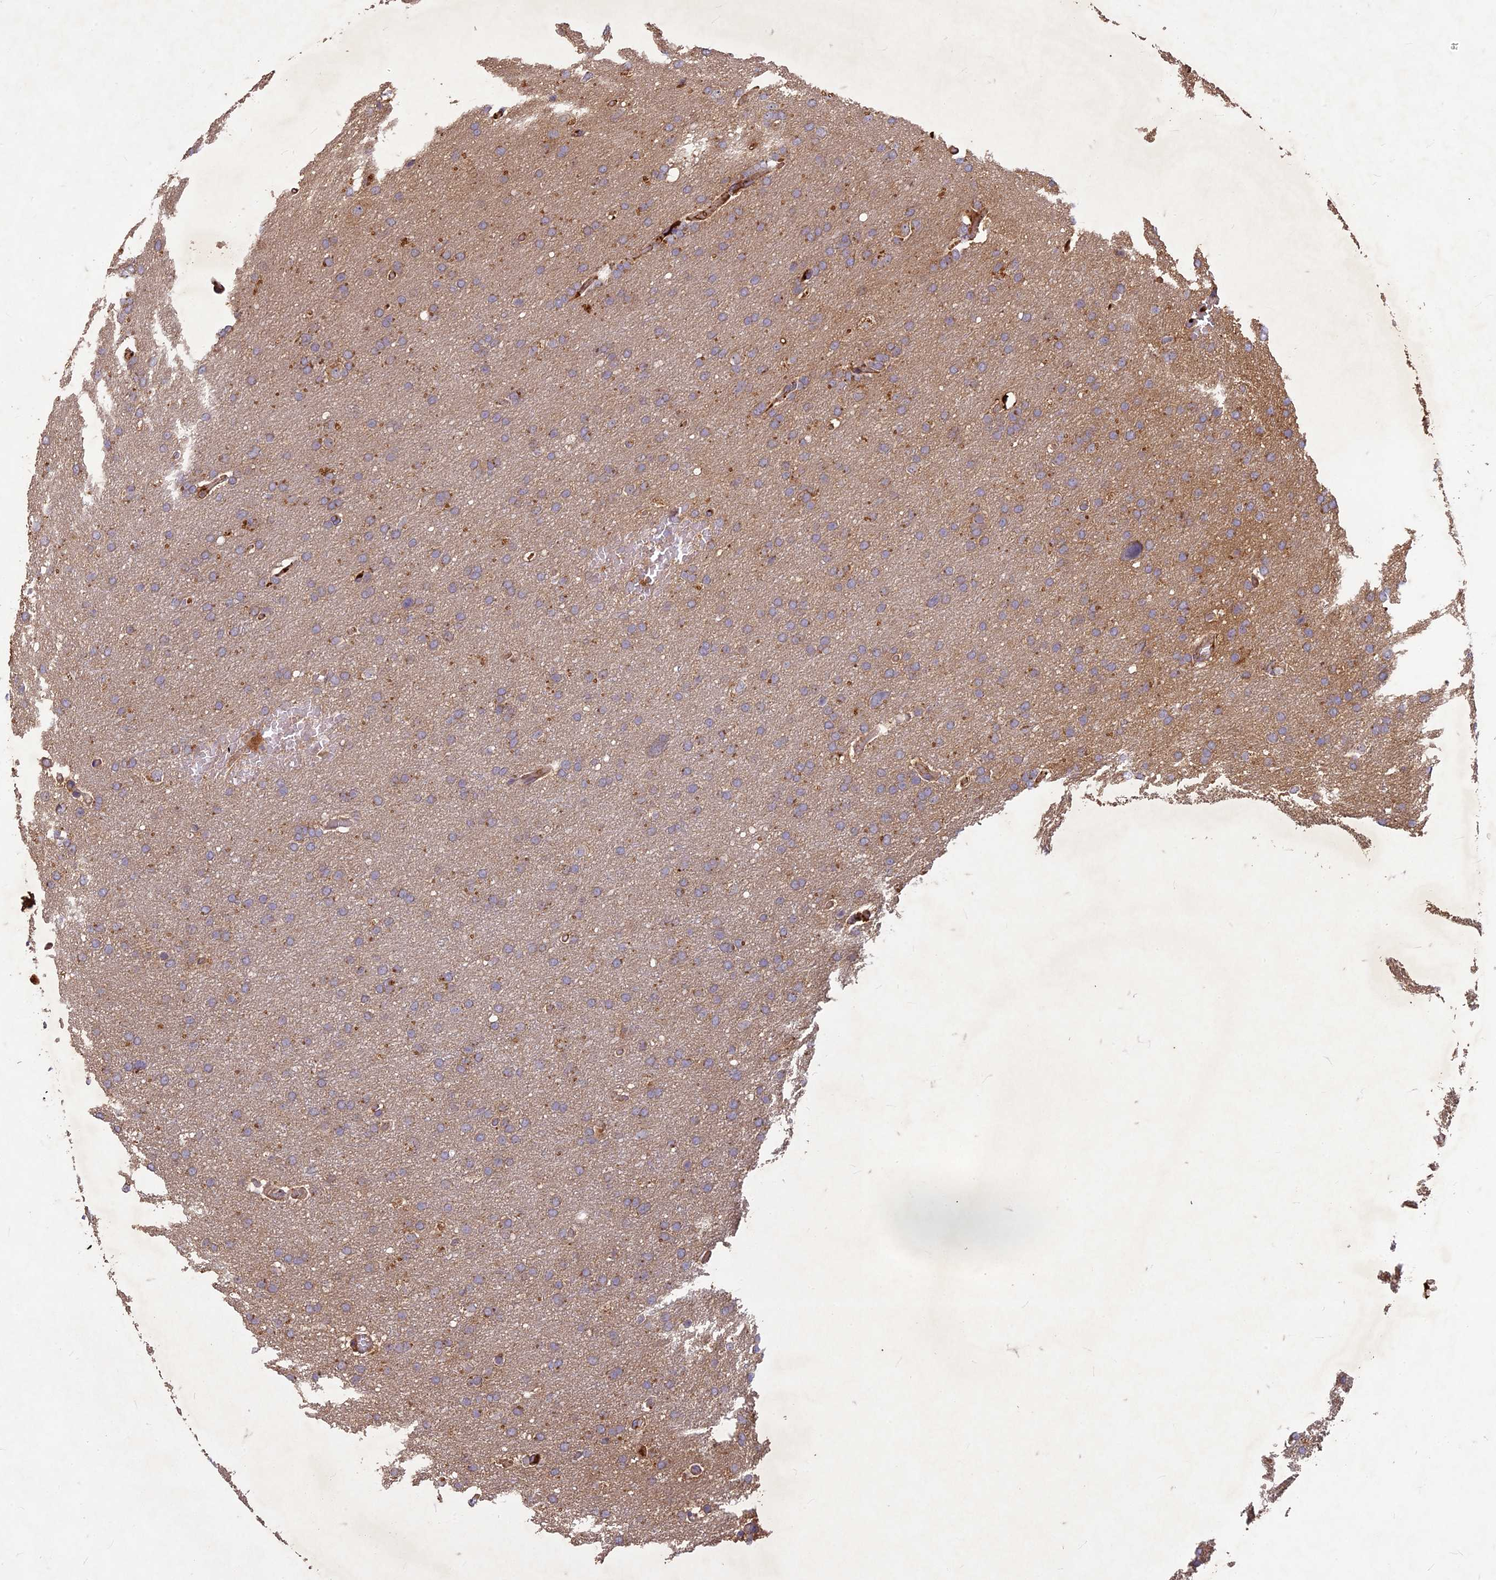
{"staining": {"intensity": "moderate", "quantity": "25%-75%", "location": "cytoplasmic/membranous"}, "tissue": "glioma", "cell_type": "Tumor cells", "image_type": "cancer", "snomed": [{"axis": "morphology", "description": "Glioma, malignant, High grade"}, {"axis": "topography", "description": "Cerebral cortex"}], "caption": "A high-resolution photomicrograph shows immunohistochemistry staining of malignant glioma (high-grade), which reveals moderate cytoplasmic/membranous positivity in about 25%-75% of tumor cells.", "gene": "TCF25", "patient": {"sex": "female", "age": 36}}